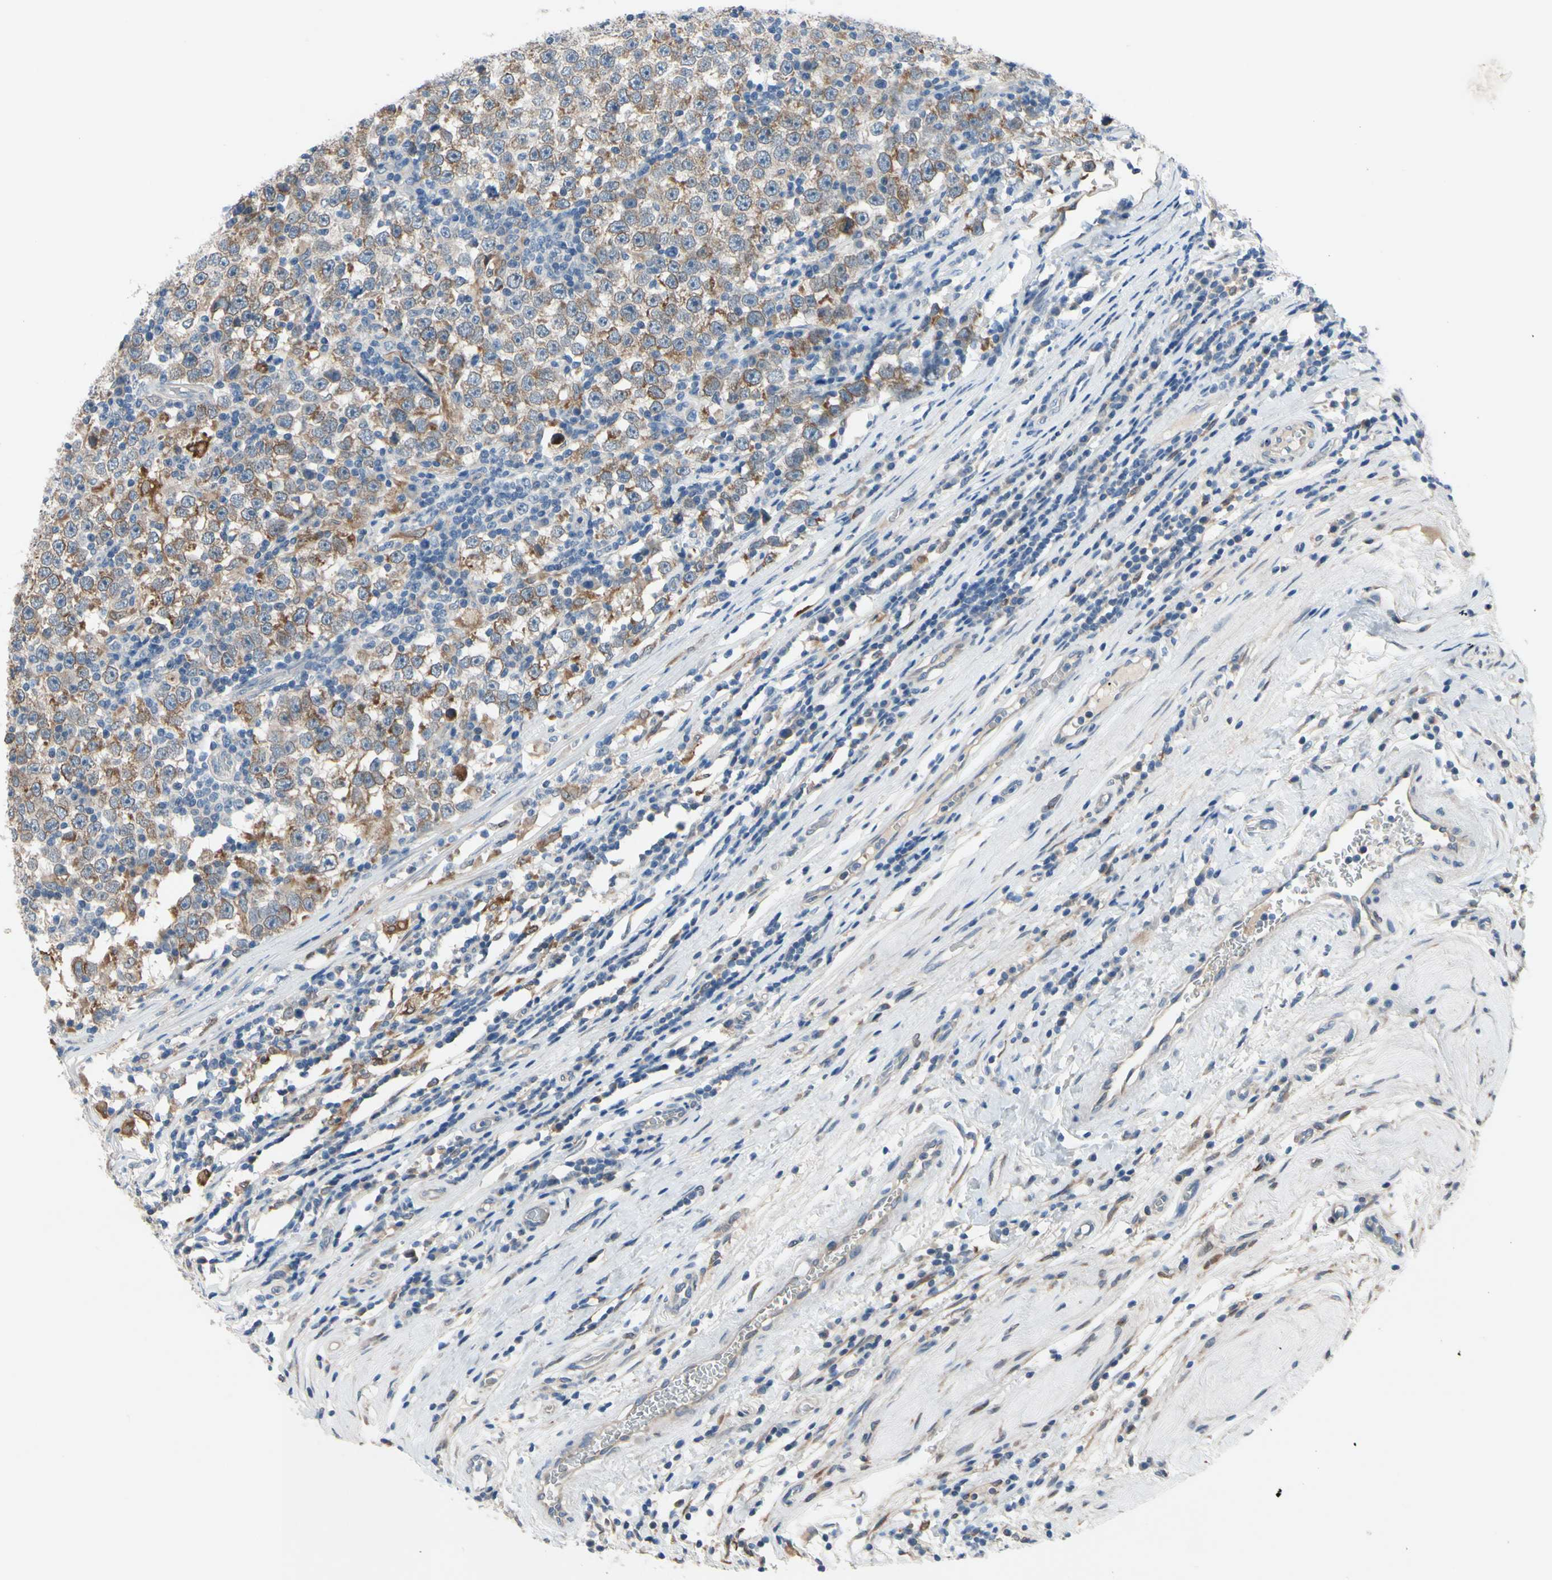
{"staining": {"intensity": "moderate", "quantity": "25%-75%", "location": "cytoplasmic/membranous"}, "tissue": "testis cancer", "cell_type": "Tumor cells", "image_type": "cancer", "snomed": [{"axis": "morphology", "description": "Seminoma, NOS"}, {"axis": "topography", "description": "Testis"}], "caption": "DAB immunohistochemical staining of testis cancer (seminoma) demonstrates moderate cytoplasmic/membranous protein expression in about 25%-75% of tumor cells.", "gene": "PRXL2A", "patient": {"sex": "male", "age": 43}}